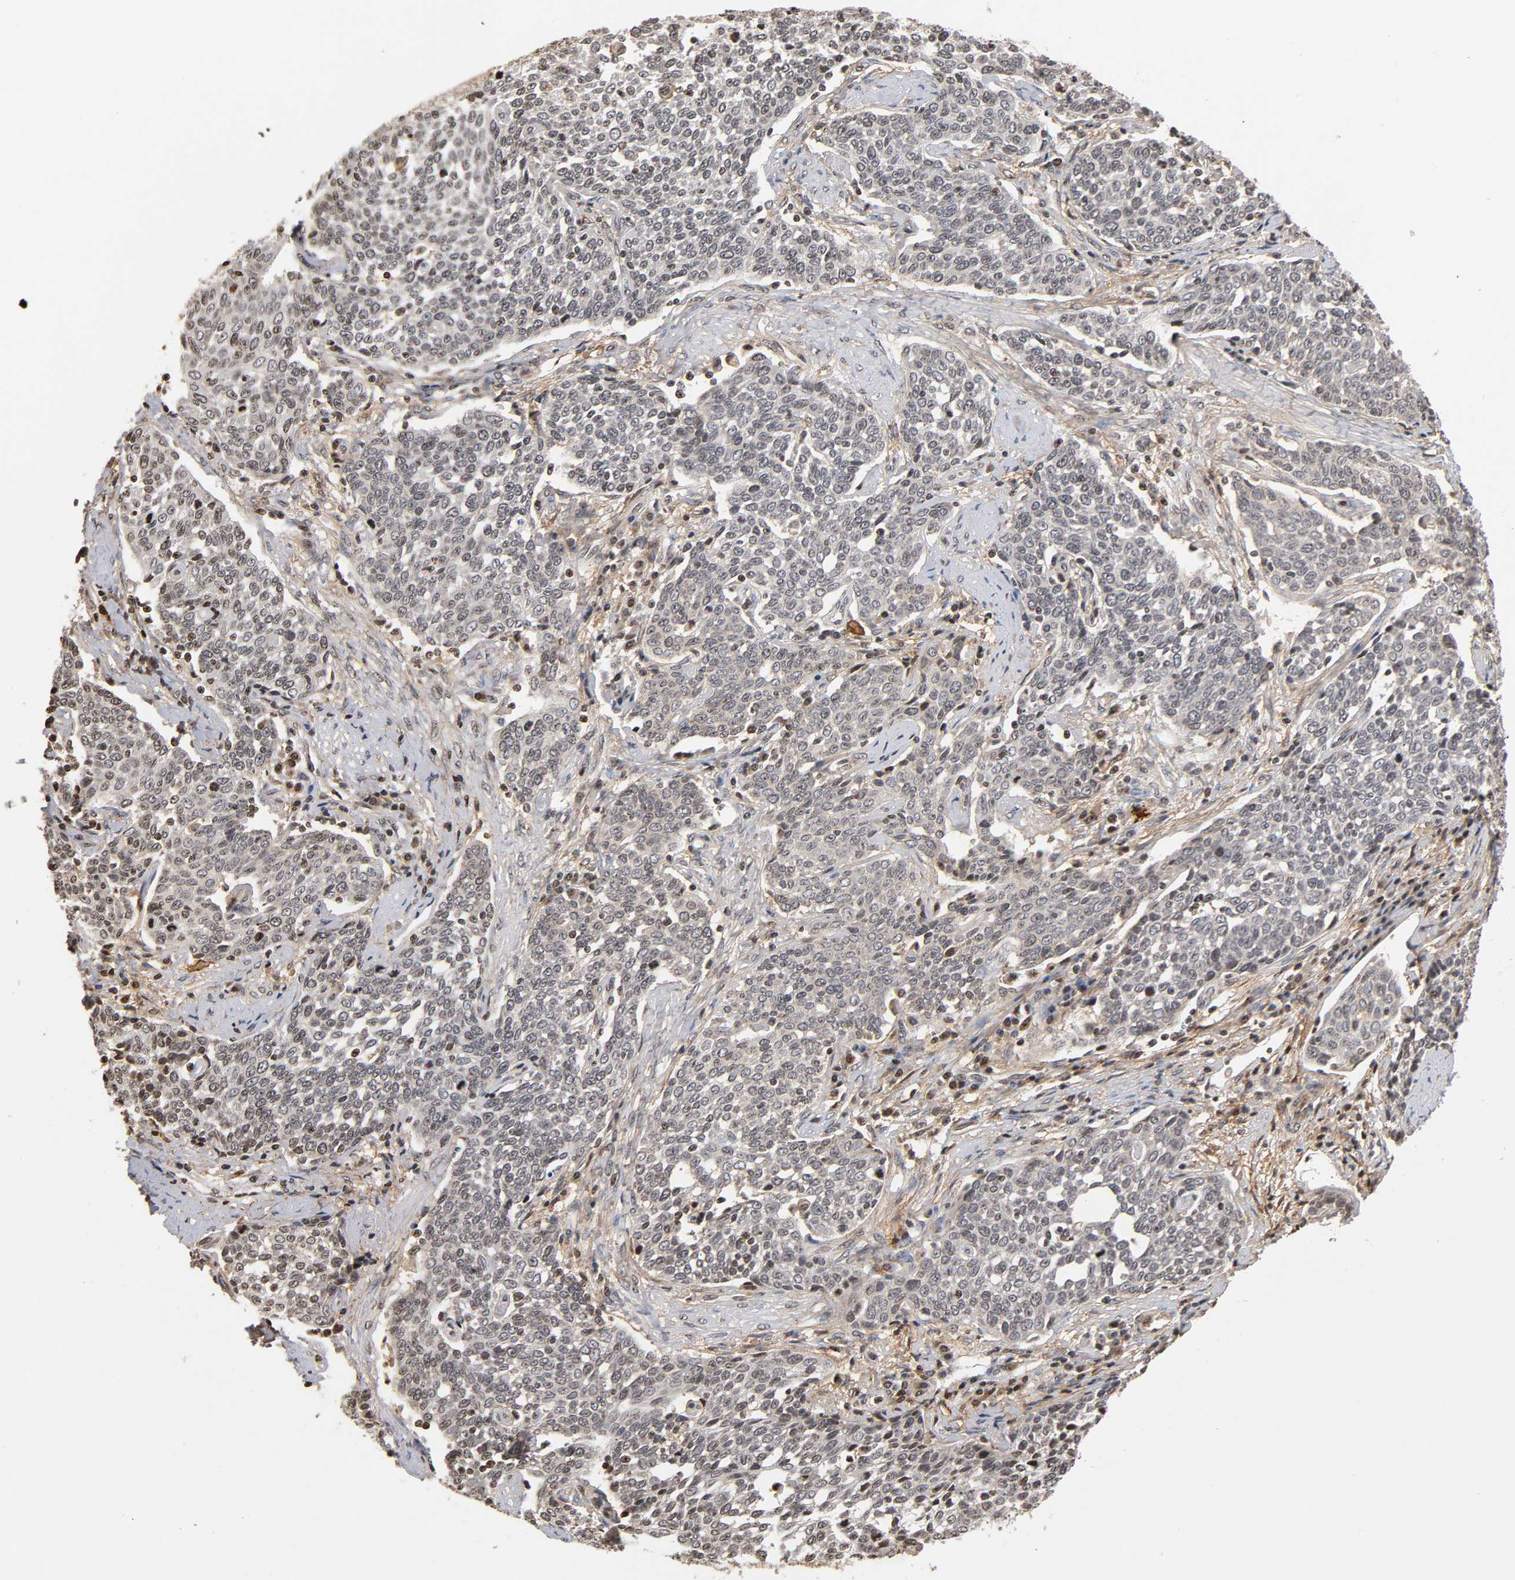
{"staining": {"intensity": "negative", "quantity": "none", "location": "none"}, "tissue": "cervical cancer", "cell_type": "Tumor cells", "image_type": "cancer", "snomed": [{"axis": "morphology", "description": "Squamous cell carcinoma, NOS"}, {"axis": "topography", "description": "Cervix"}], "caption": "This histopathology image is of cervical squamous cell carcinoma stained with immunohistochemistry (IHC) to label a protein in brown with the nuclei are counter-stained blue. There is no positivity in tumor cells. (Stains: DAB (3,3'-diaminobenzidine) IHC with hematoxylin counter stain, Microscopy: brightfield microscopy at high magnification).", "gene": "ITGAV", "patient": {"sex": "female", "age": 34}}